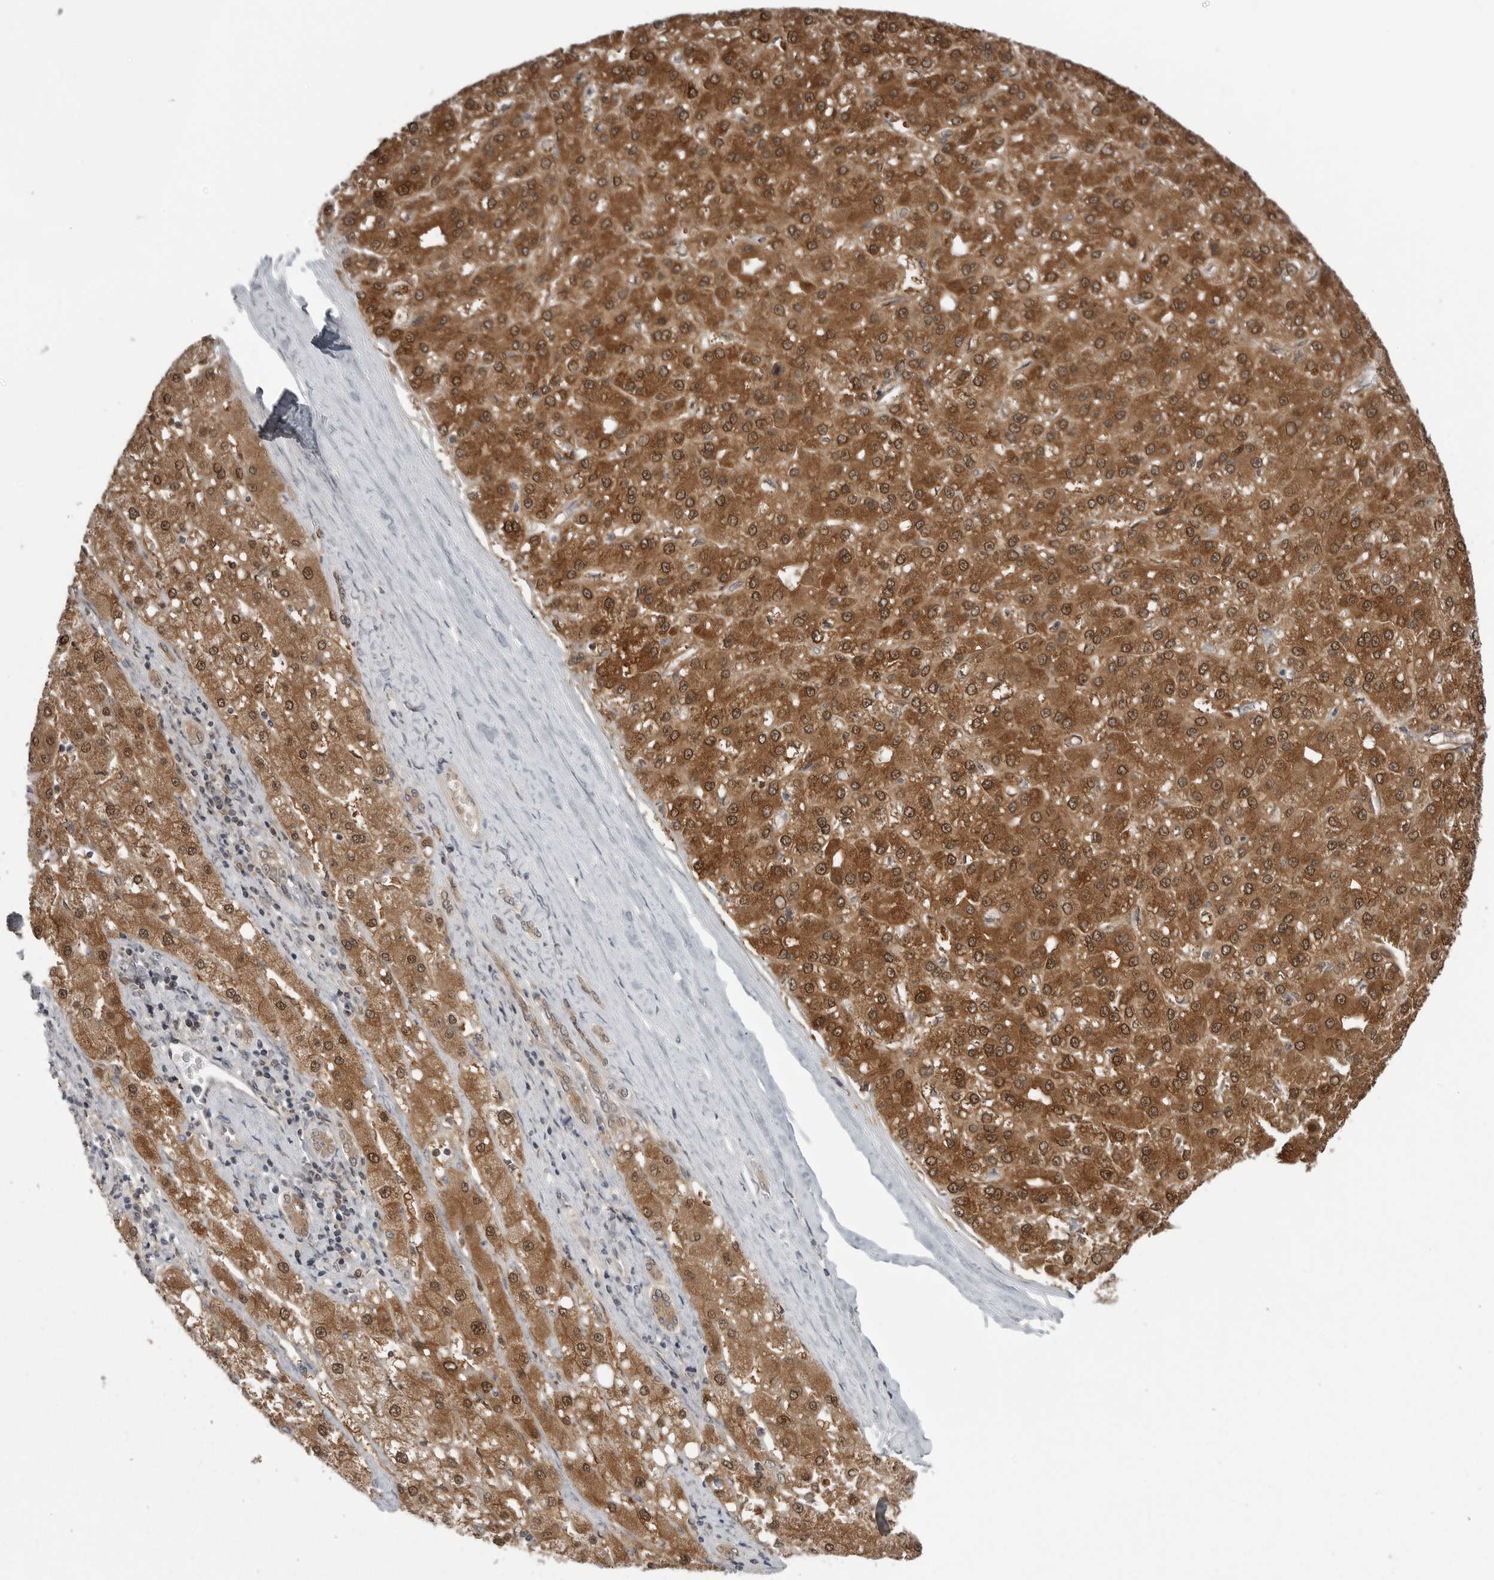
{"staining": {"intensity": "strong", "quantity": ">75%", "location": "cytoplasmic/membranous,nuclear"}, "tissue": "liver cancer", "cell_type": "Tumor cells", "image_type": "cancer", "snomed": [{"axis": "morphology", "description": "Carcinoma, Hepatocellular, NOS"}, {"axis": "topography", "description": "Liver"}], "caption": "Protein expression analysis of human hepatocellular carcinoma (liver) reveals strong cytoplasmic/membranous and nuclear staining in about >75% of tumor cells.", "gene": "PNPO", "patient": {"sex": "male", "age": 67}}